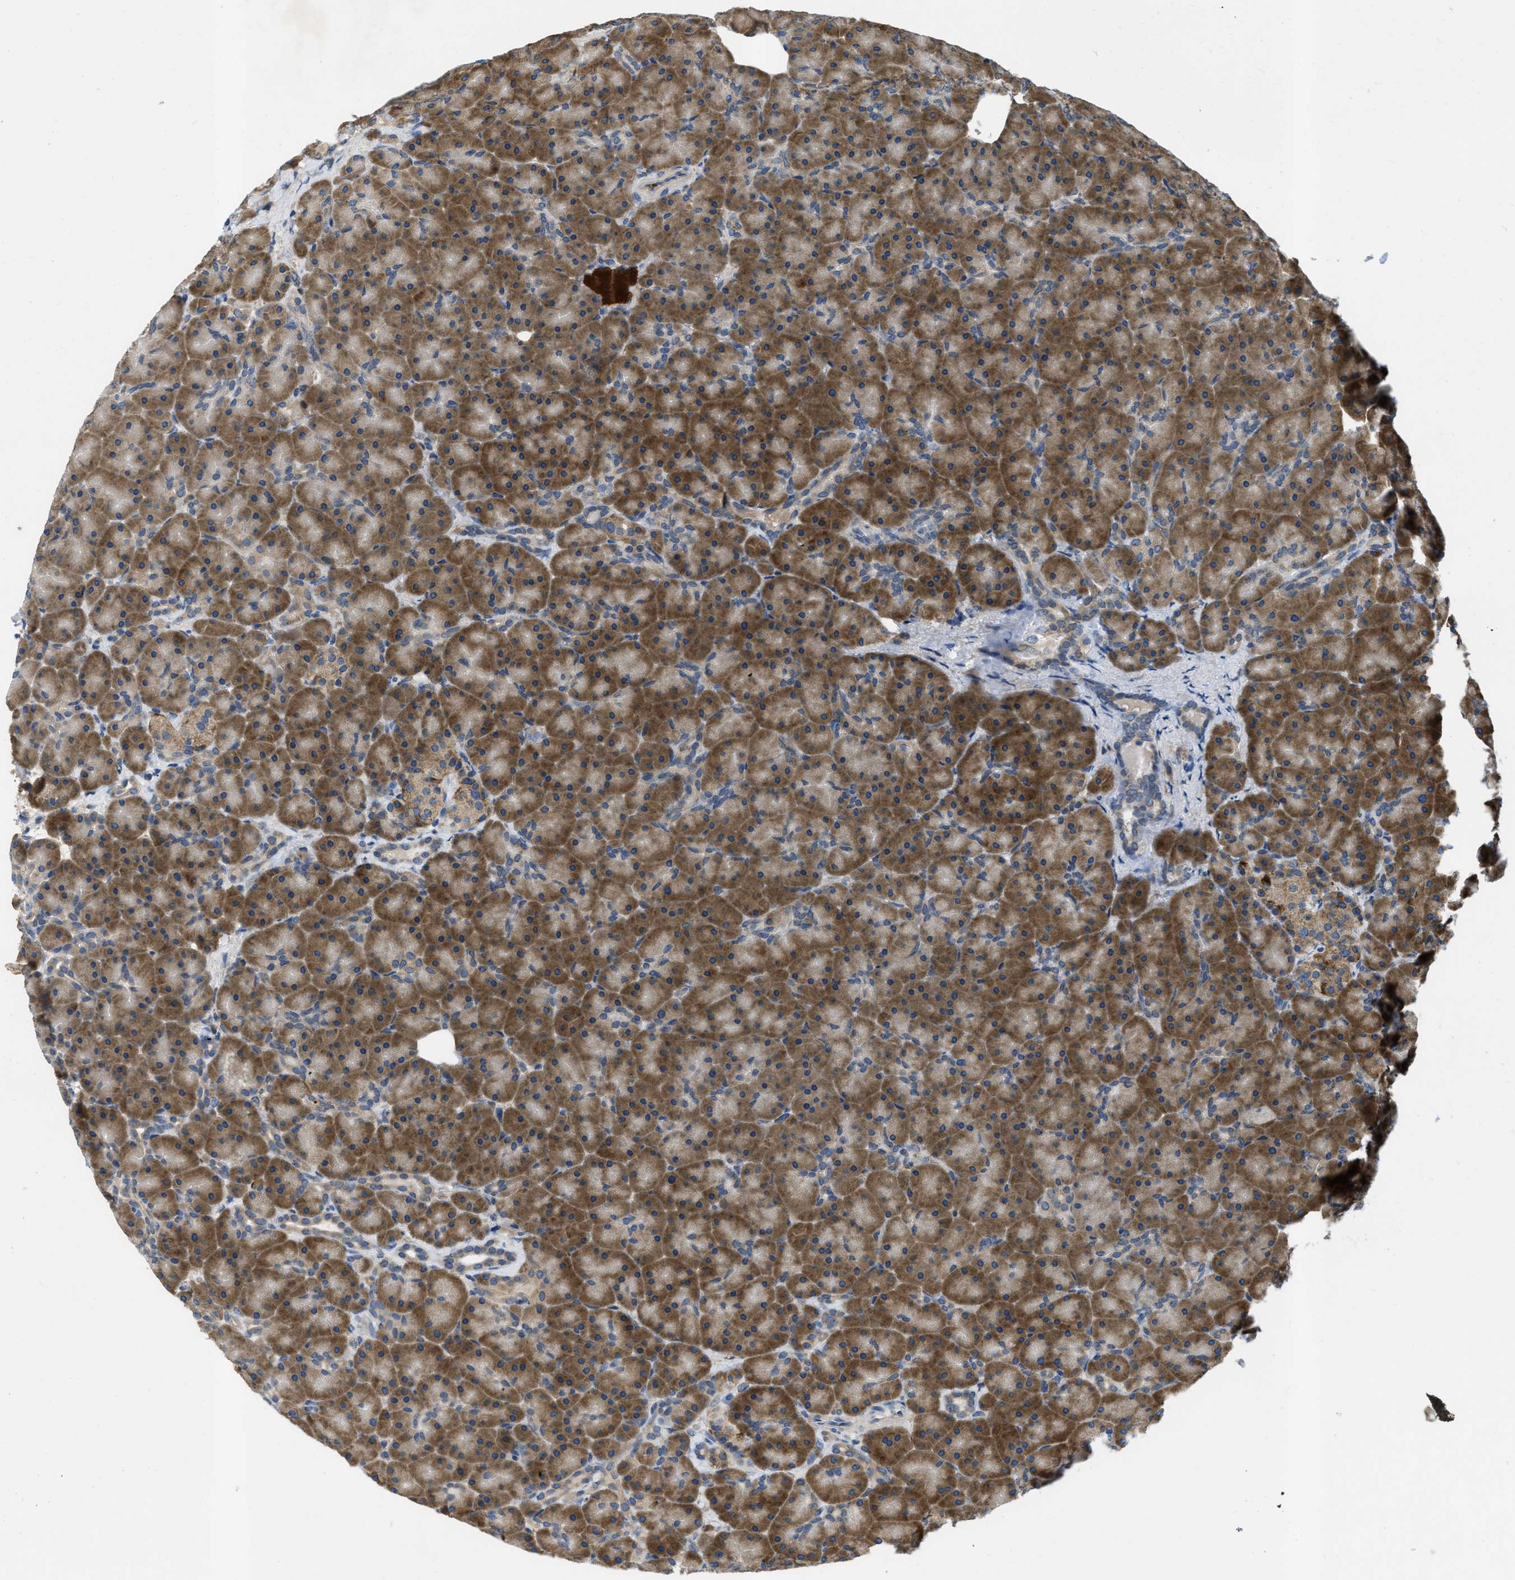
{"staining": {"intensity": "moderate", "quantity": ">75%", "location": "cytoplasmic/membranous"}, "tissue": "pancreas", "cell_type": "Exocrine glandular cells", "image_type": "normal", "snomed": [{"axis": "morphology", "description": "Normal tissue, NOS"}, {"axis": "topography", "description": "Pancreas"}], "caption": "High-power microscopy captured an immunohistochemistry (IHC) photomicrograph of normal pancreas, revealing moderate cytoplasmic/membranous staining in about >75% of exocrine glandular cells.", "gene": "MPDU1", "patient": {"sex": "male", "age": 66}}